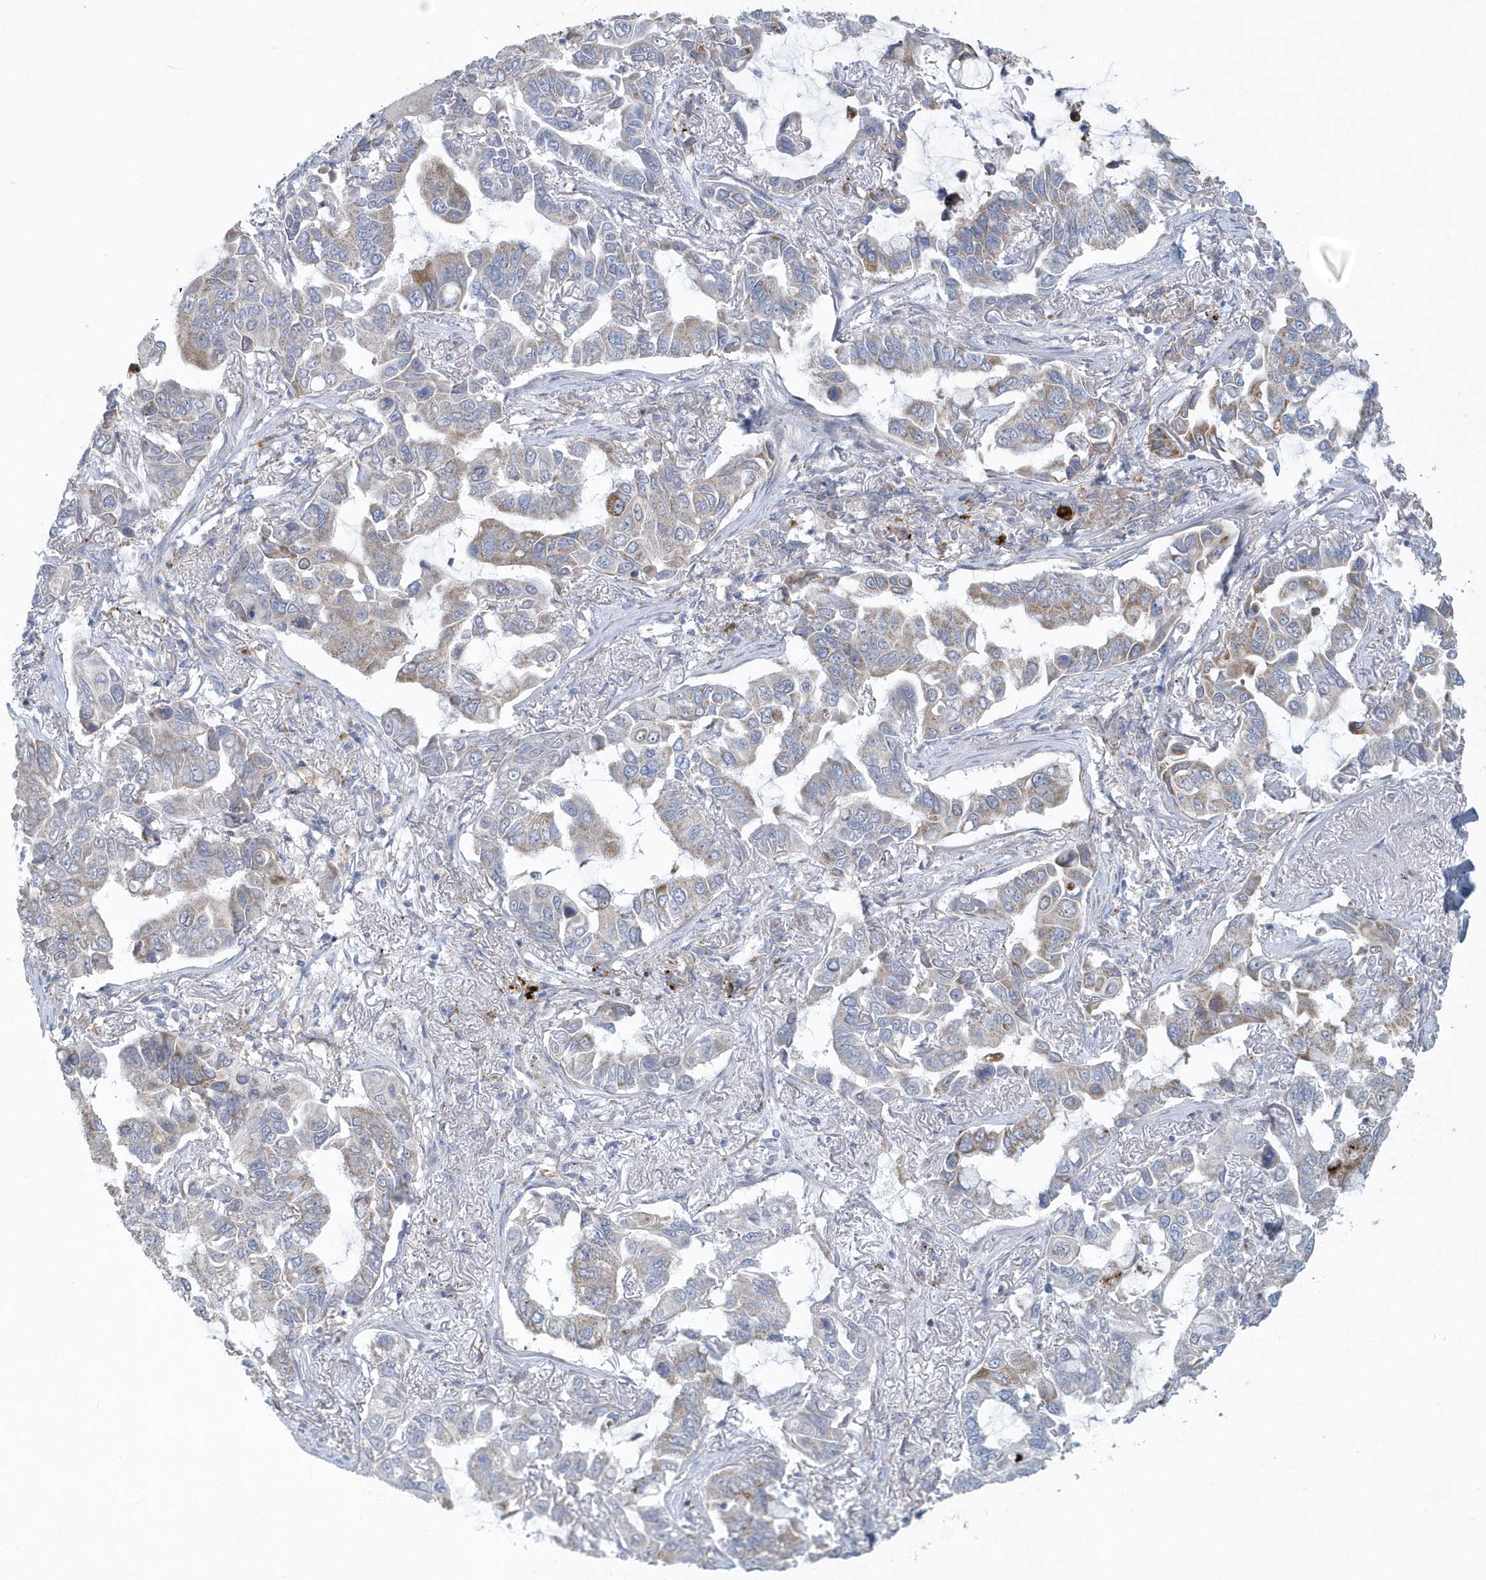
{"staining": {"intensity": "weak", "quantity": "25%-75%", "location": "cytoplasmic/membranous"}, "tissue": "lung cancer", "cell_type": "Tumor cells", "image_type": "cancer", "snomed": [{"axis": "morphology", "description": "Adenocarcinoma, NOS"}, {"axis": "topography", "description": "Lung"}], "caption": "A micrograph of human lung cancer stained for a protein shows weak cytoplasmic/membranous brown staining in tumor cells.", "gene": "SPATA18", "patient": {"sex": "male", "age": 64}}